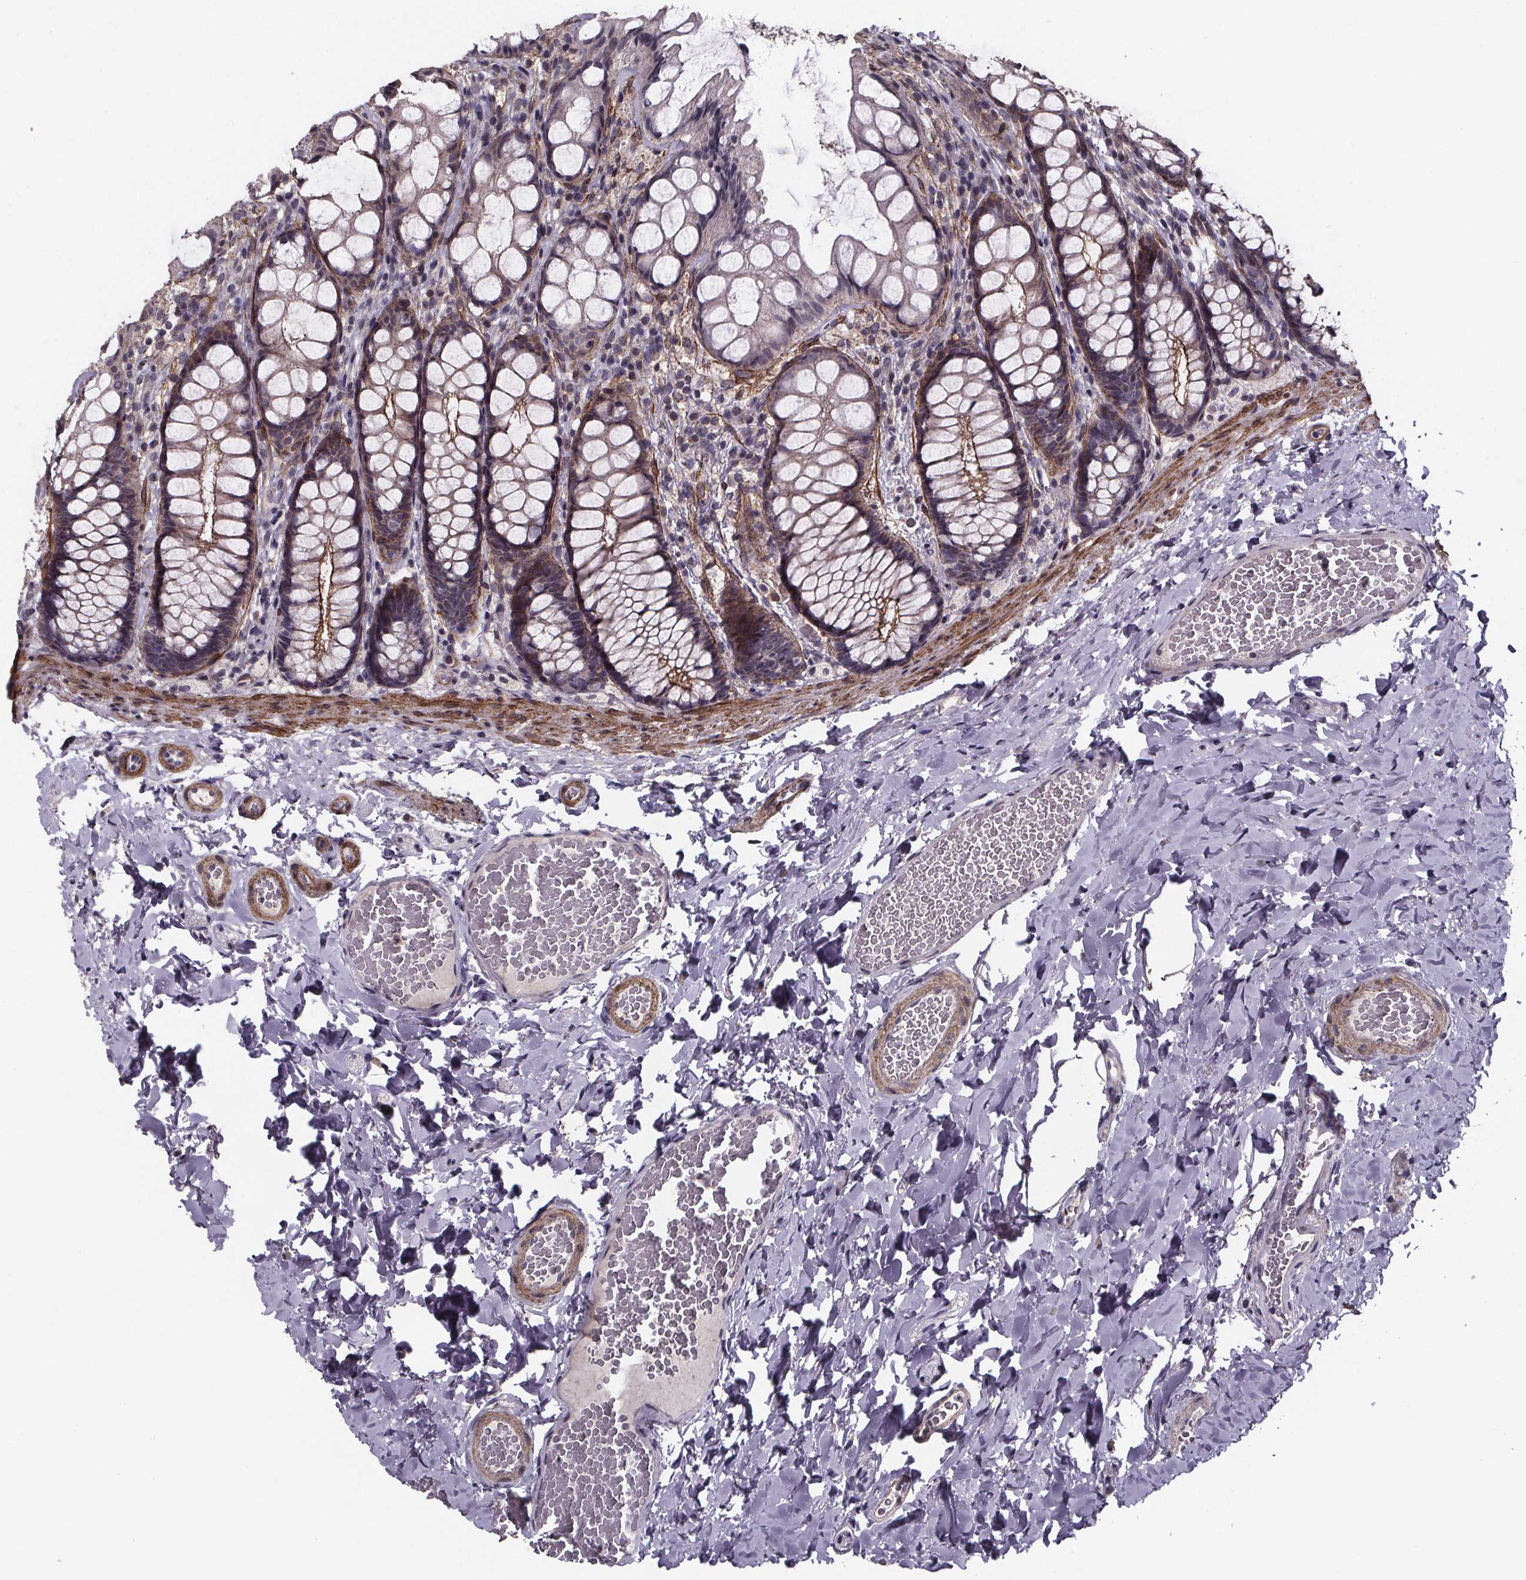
{"staining": {"intensity": "weak", "quantity": "25%-75%", "location": "cytoplasmic/membranous"}, "tissue": "colon", "cell_type": "Endothelial cells", "image_type": "normal", "snomed": [{"axis": "morphology", "description": "Normal tissue, NOS"}, {"axis": "topography", "description": "Colon"}], "caption": "IHC photomicrograph of benign colon: human colon stained using immunohistochemistry (IHC) shows low levels of weak protein expression localized specifically in the cytoplasmic/membranous of endothelial cells, appearing as a cytoplasmic/membranous brown color.", "gene": "PALLD", "patient": {"sex": "male", "age": 47}}